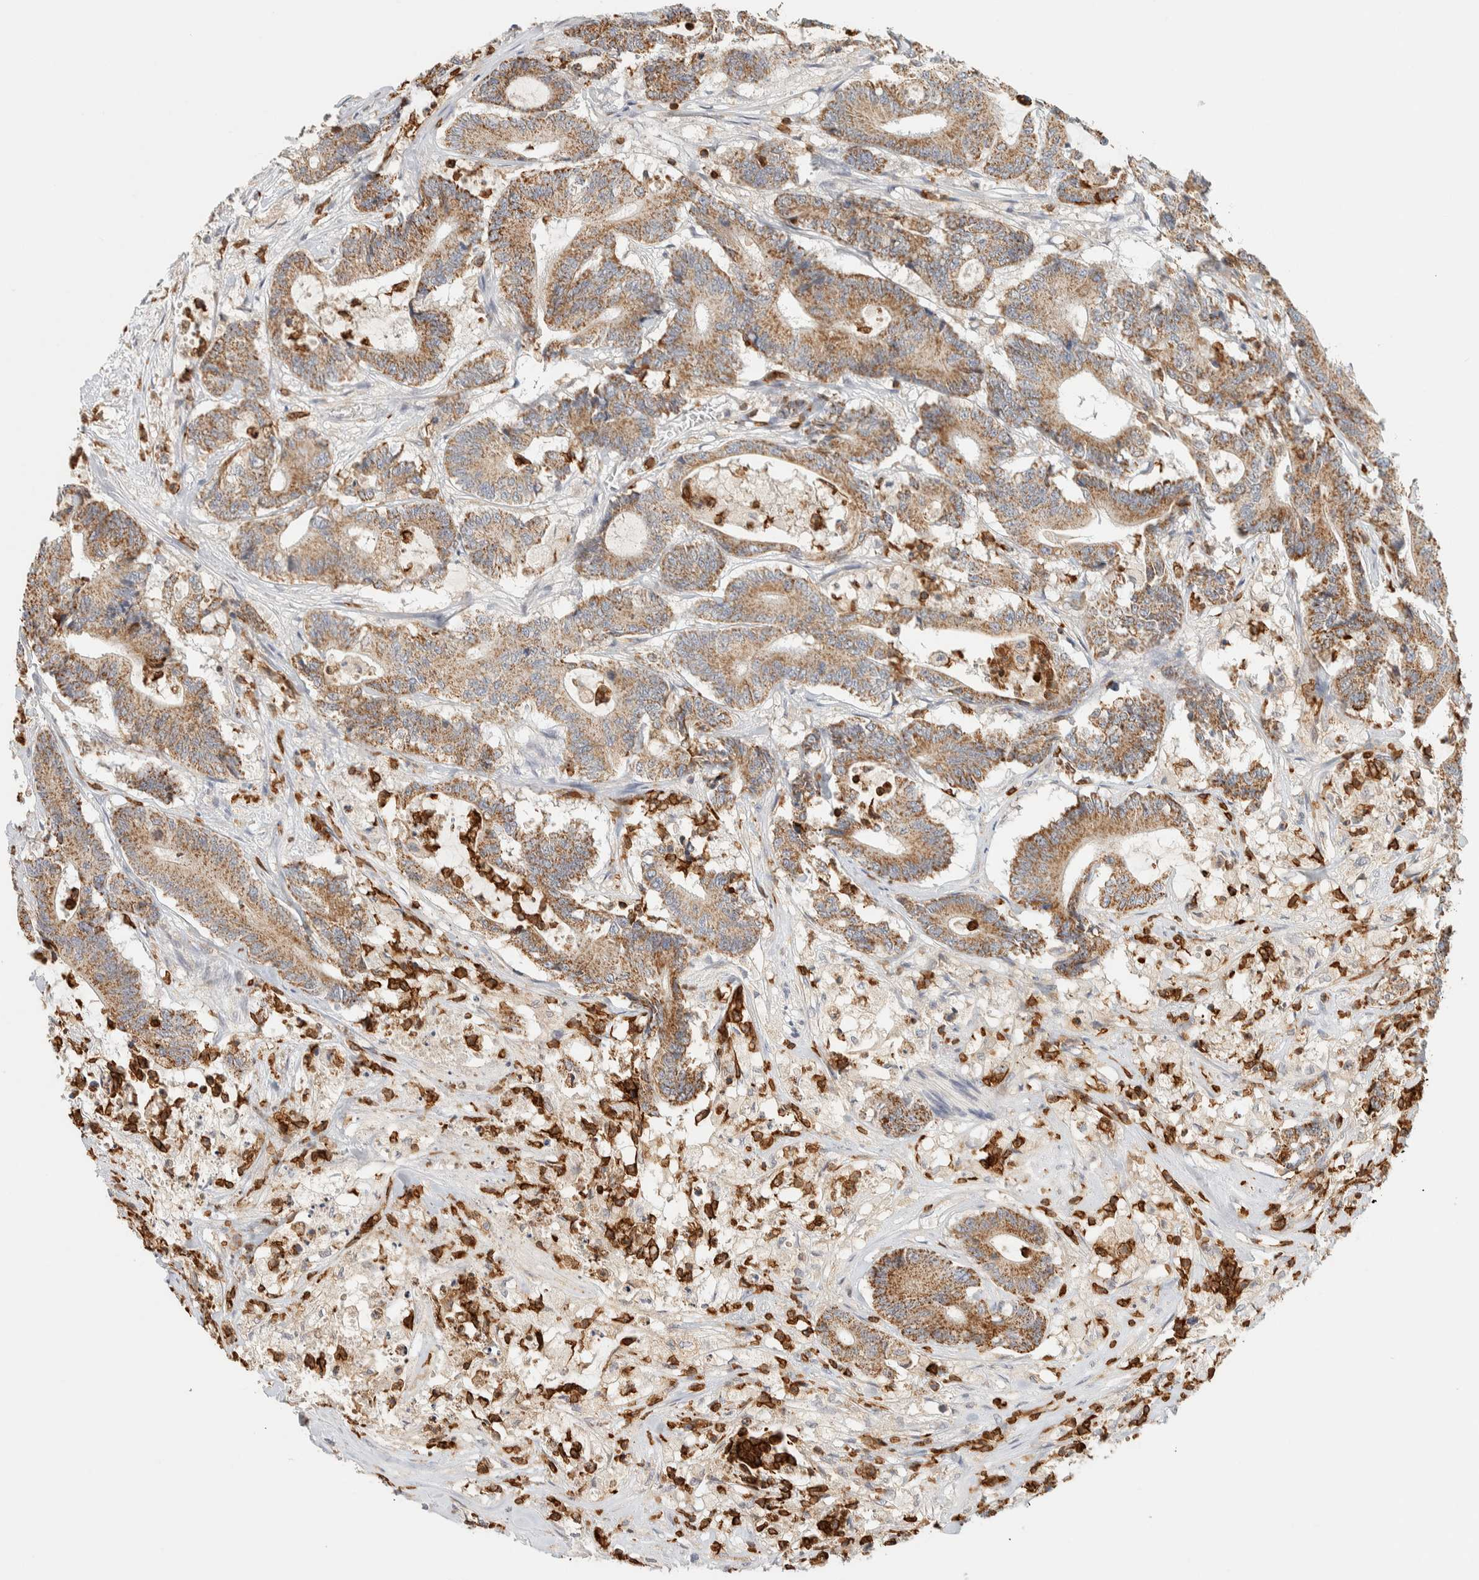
{"staining": {"intensity": "moderate", "quantity": ">75%", "location": "cytoplasmic/membranous"}, "tissue": "colorectal cancer", "cell_type": "Tumor cells", "image_type": "cancer", "snomed": [{"axis": "morphology", "description": "Adenocarcinoma, NOS"}, {"axis": "topography", "description": "Colon"}], "caption": "This histopathology image exhibits immunohistochemistry staining of colorectal adenocarcinoma, with medium moderate cytoplasmic/membranous expression in about >75% of tumor cells.", "gene": "RUNDC1", "patient": {"sex": "female", "age": 84}}